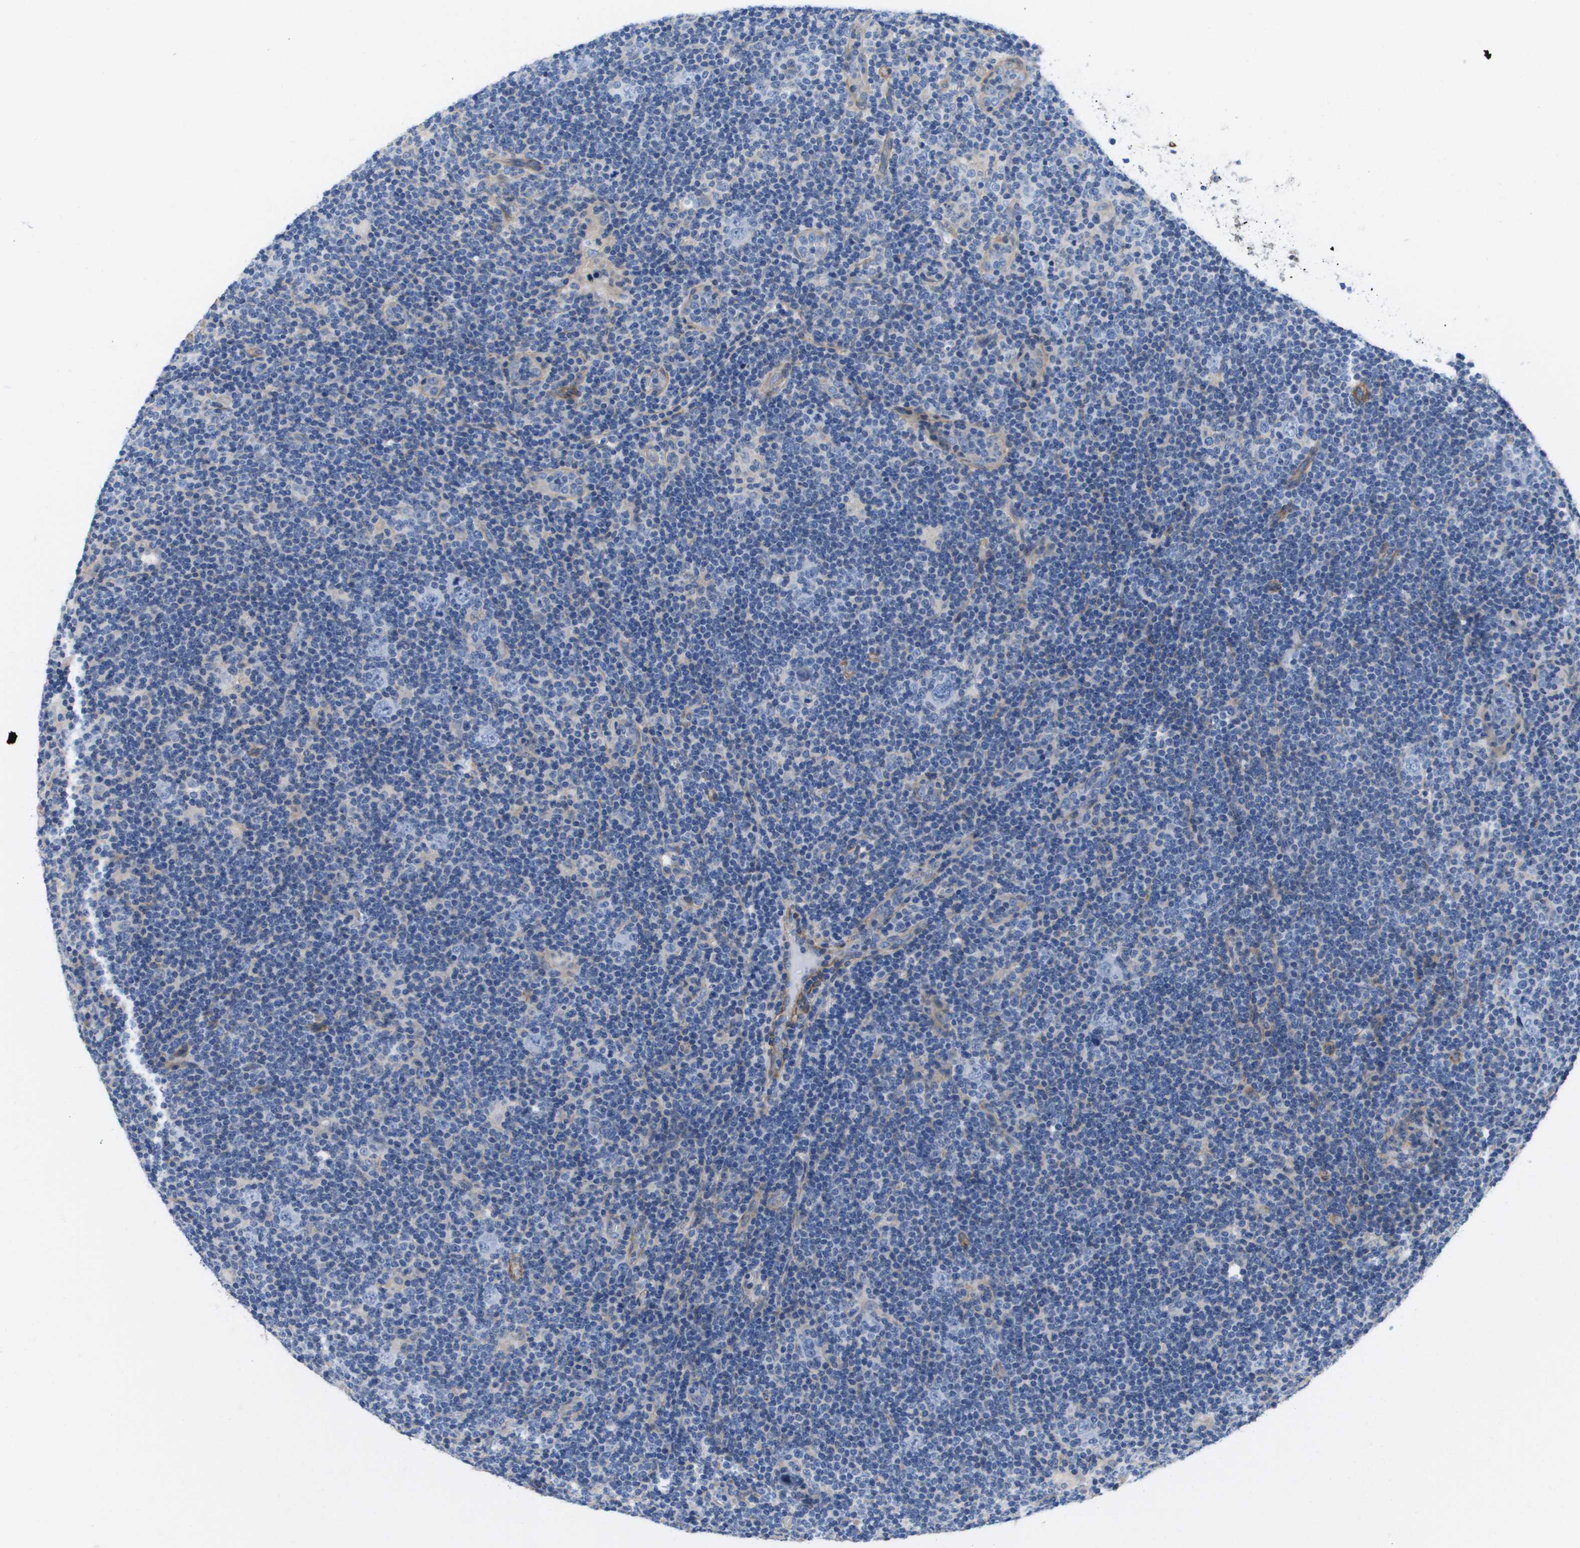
{"staining": {"intensity": "negative", "quantity": "none", "location": "none"}, "tissue": "lymphoma", "cell_type": "Tumor cells", "image_type": "cancer", "snomed": [{"axis": "morphology", "description": "Hodgkin's disease, NOS"}, {"axis": "topography", "description": "Lymph node"}], "caption": "DAB (3,3'-diaminobenzidine) immunohistochemical staining of Hodgkin's disease exhibits no significant positivity in tumor cells. Brightfield microscopy of immunohistochemistry (IHC) stained with DAB (brown) and hematoxylin (blue), captured at high magnification.", "gene": "LPP", "patient": {"sex": "female", "age": 57}}